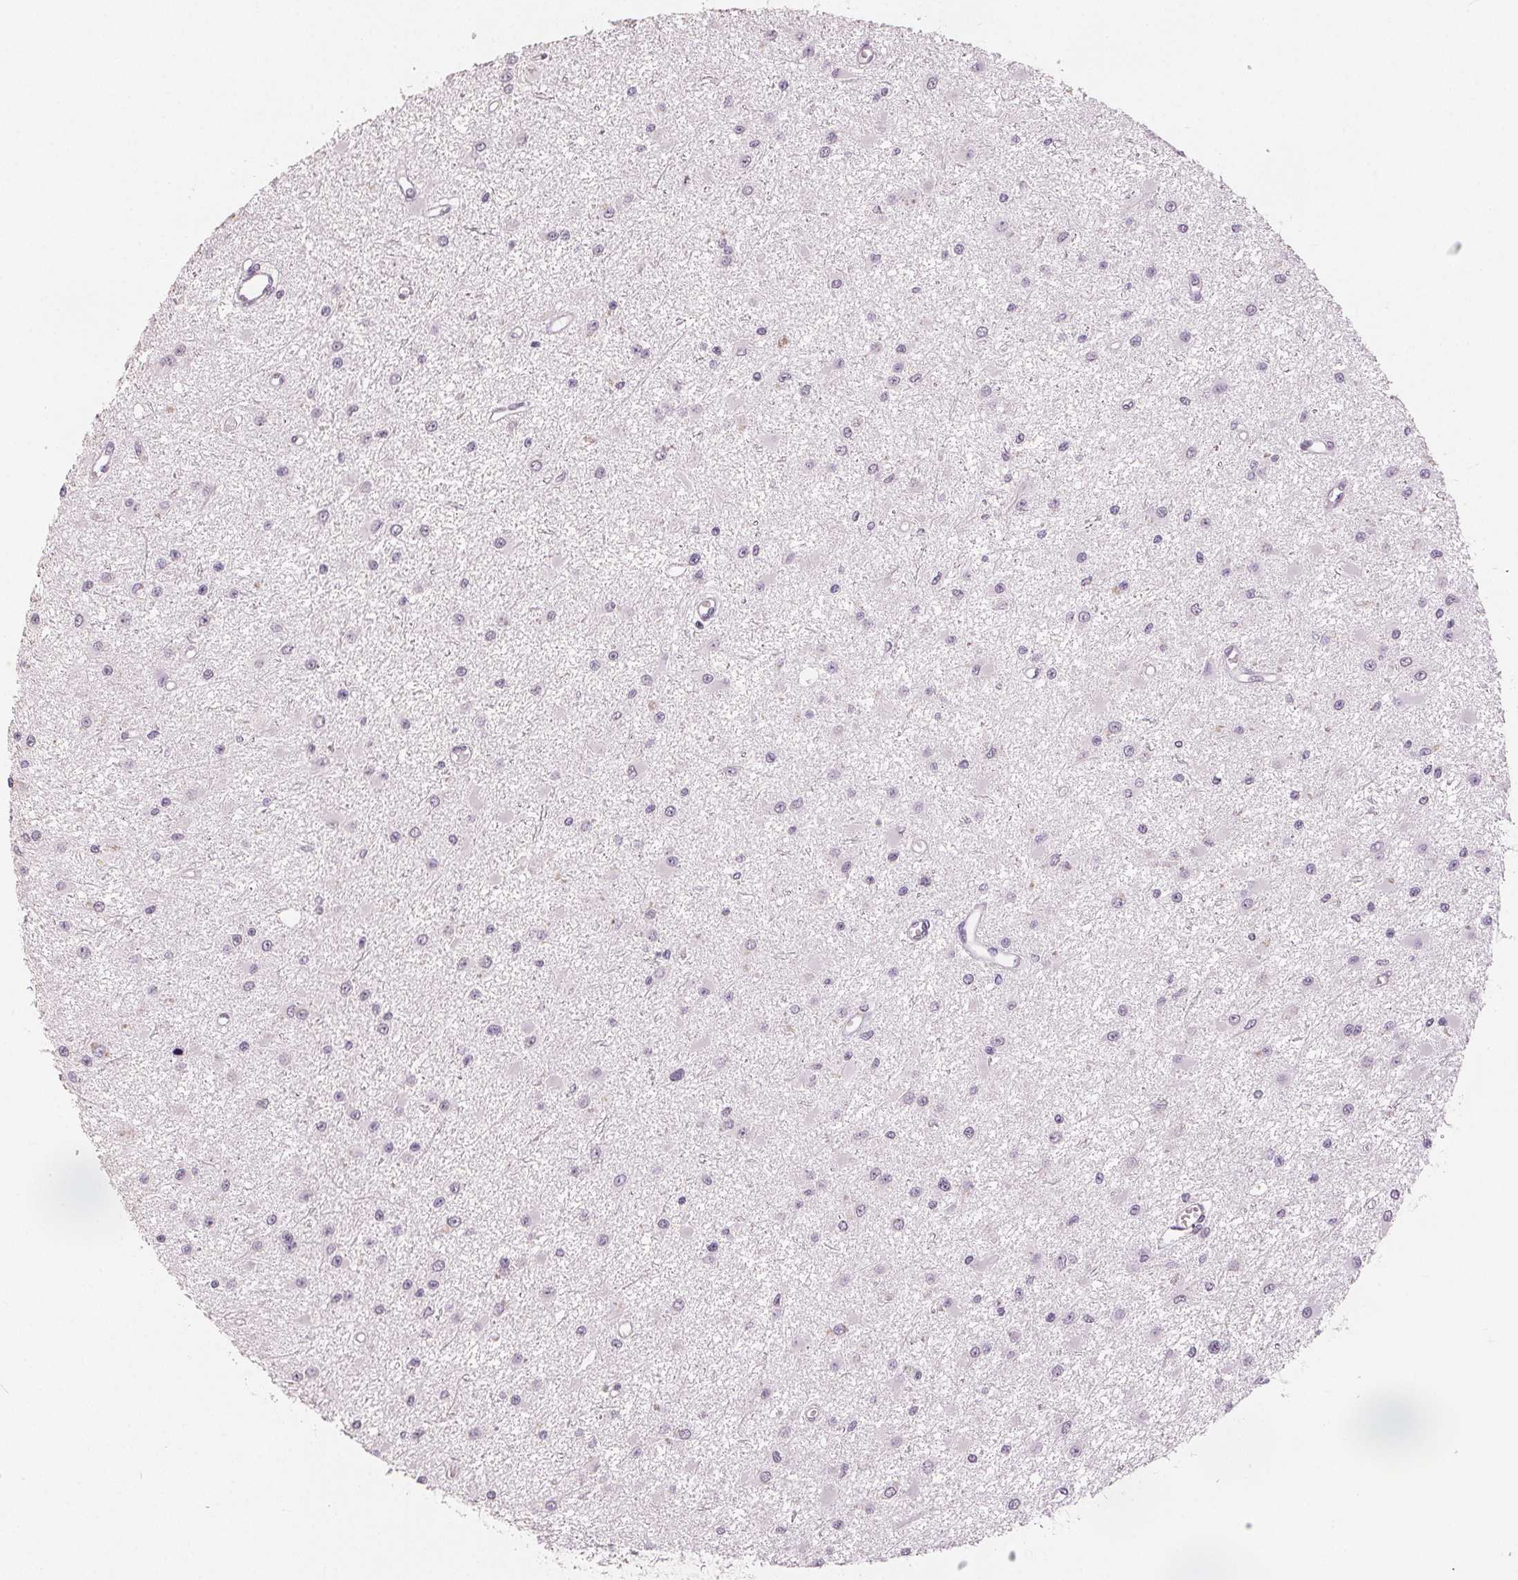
{"staining": {"intensity": "negative", "quantity": "none", "location": "none"}, "tissue": "glioma", "cell_type": "Tumor cells", "image_type": "cancer", "snomed": [{"axis": "morphology", "description": "Glioma, malignant, High grade"}, {"axis": "topography", "description": "Brain"}], "caption": "Tumor cells are negative for protein expression in human glioma.", "gene": "SLC27A5", "patient": {"sex": "male", "age": 54}}